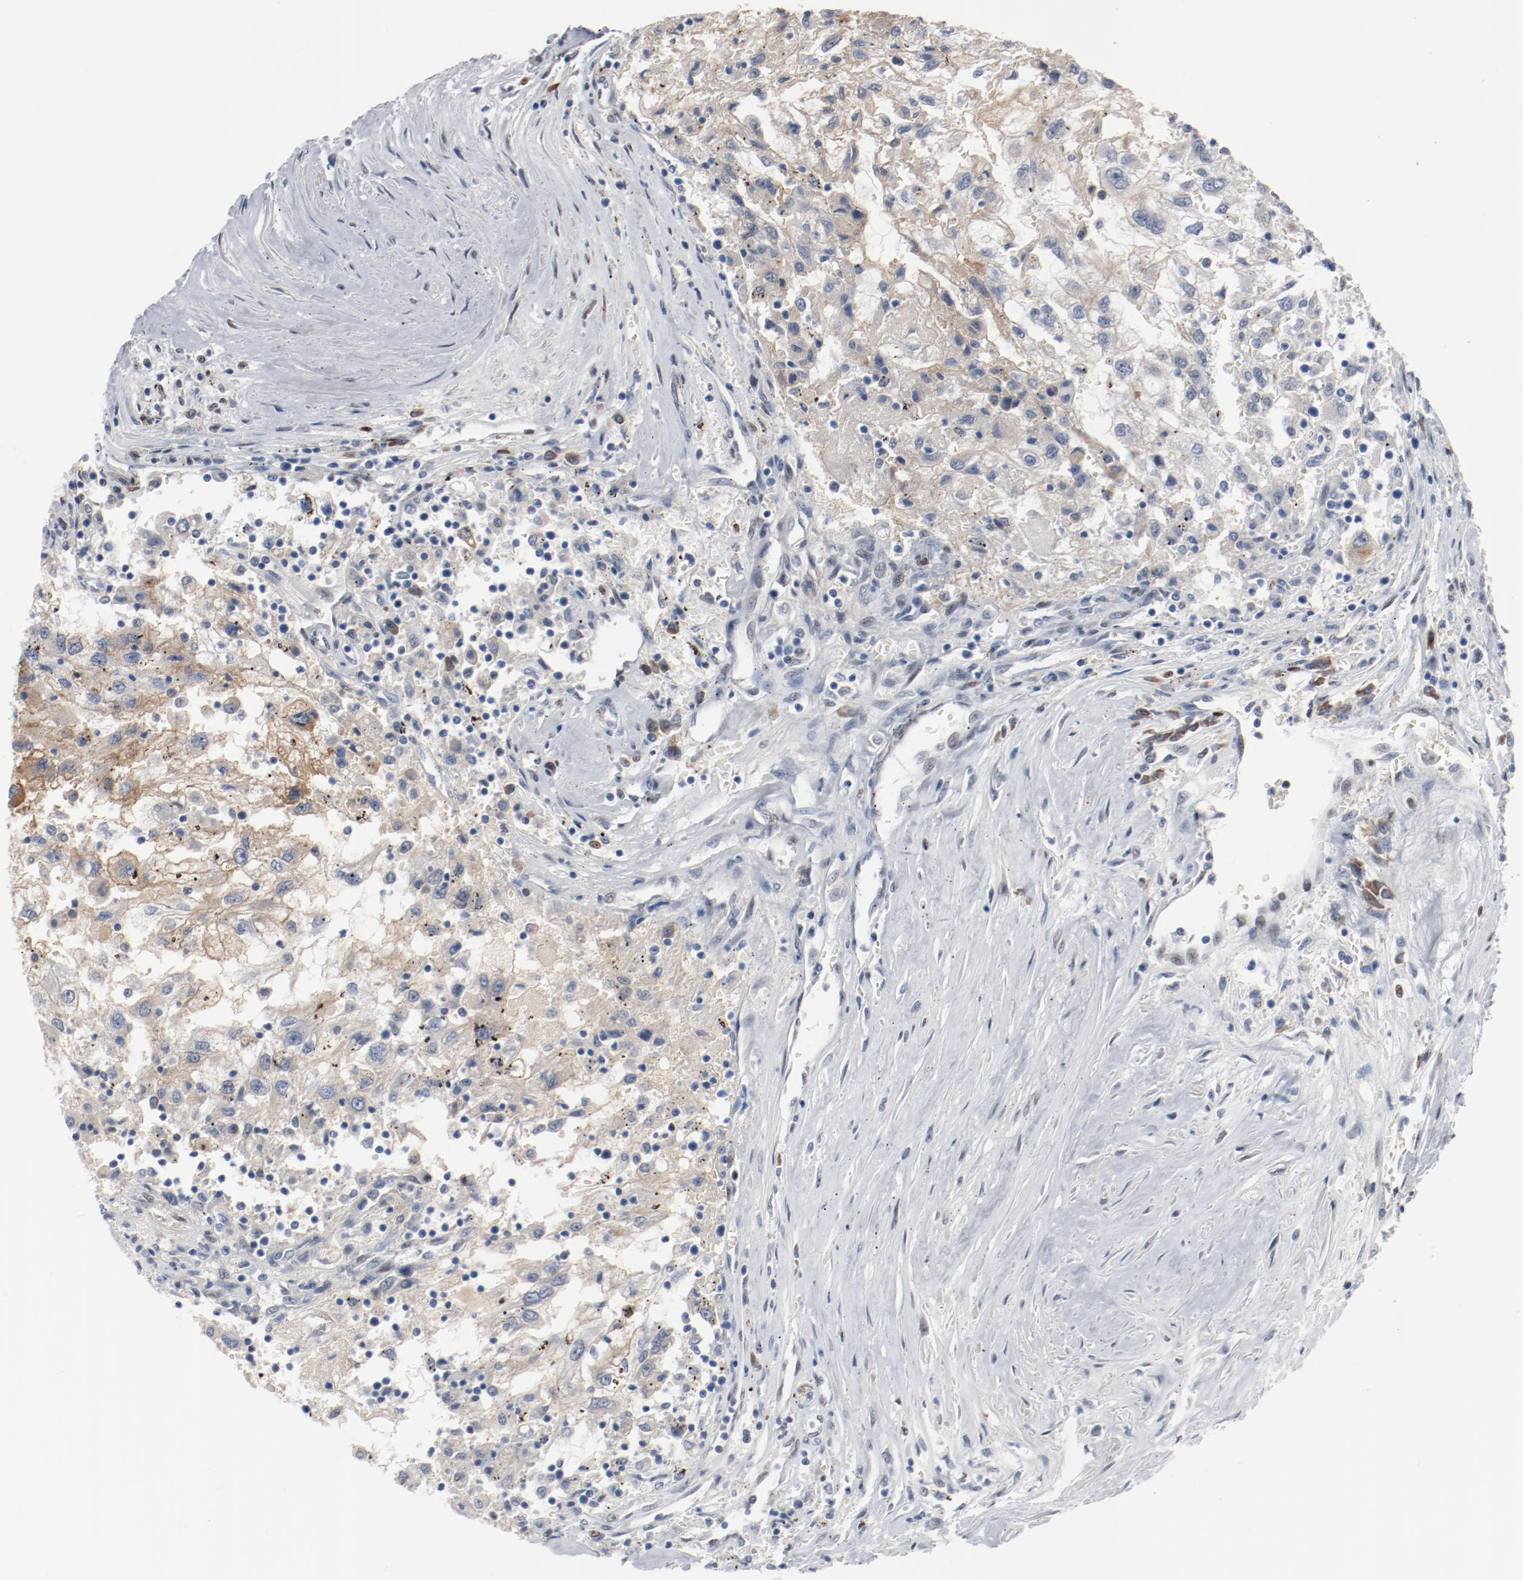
{"staining": {"intensity": "negative", "quantity": "none", "location": "none"}, "tissue": "renal cancer", "cell_type": "Tumor cells", "image_type": "cancer", "snomed": [{"axis": "morphology", "description": "Normal tissue, NOS"}, {"axis": "morphology", "description": "Adenocarcinoma, NOS"}, {"axis": "topography", "description": "Kidney"}], "caption": "Renal cancer was stained to show a protein in brown. There is no significant positivity in tumor cells.", "gene": "FOXP1", "patient": {"sex": "male", "age": 71}}